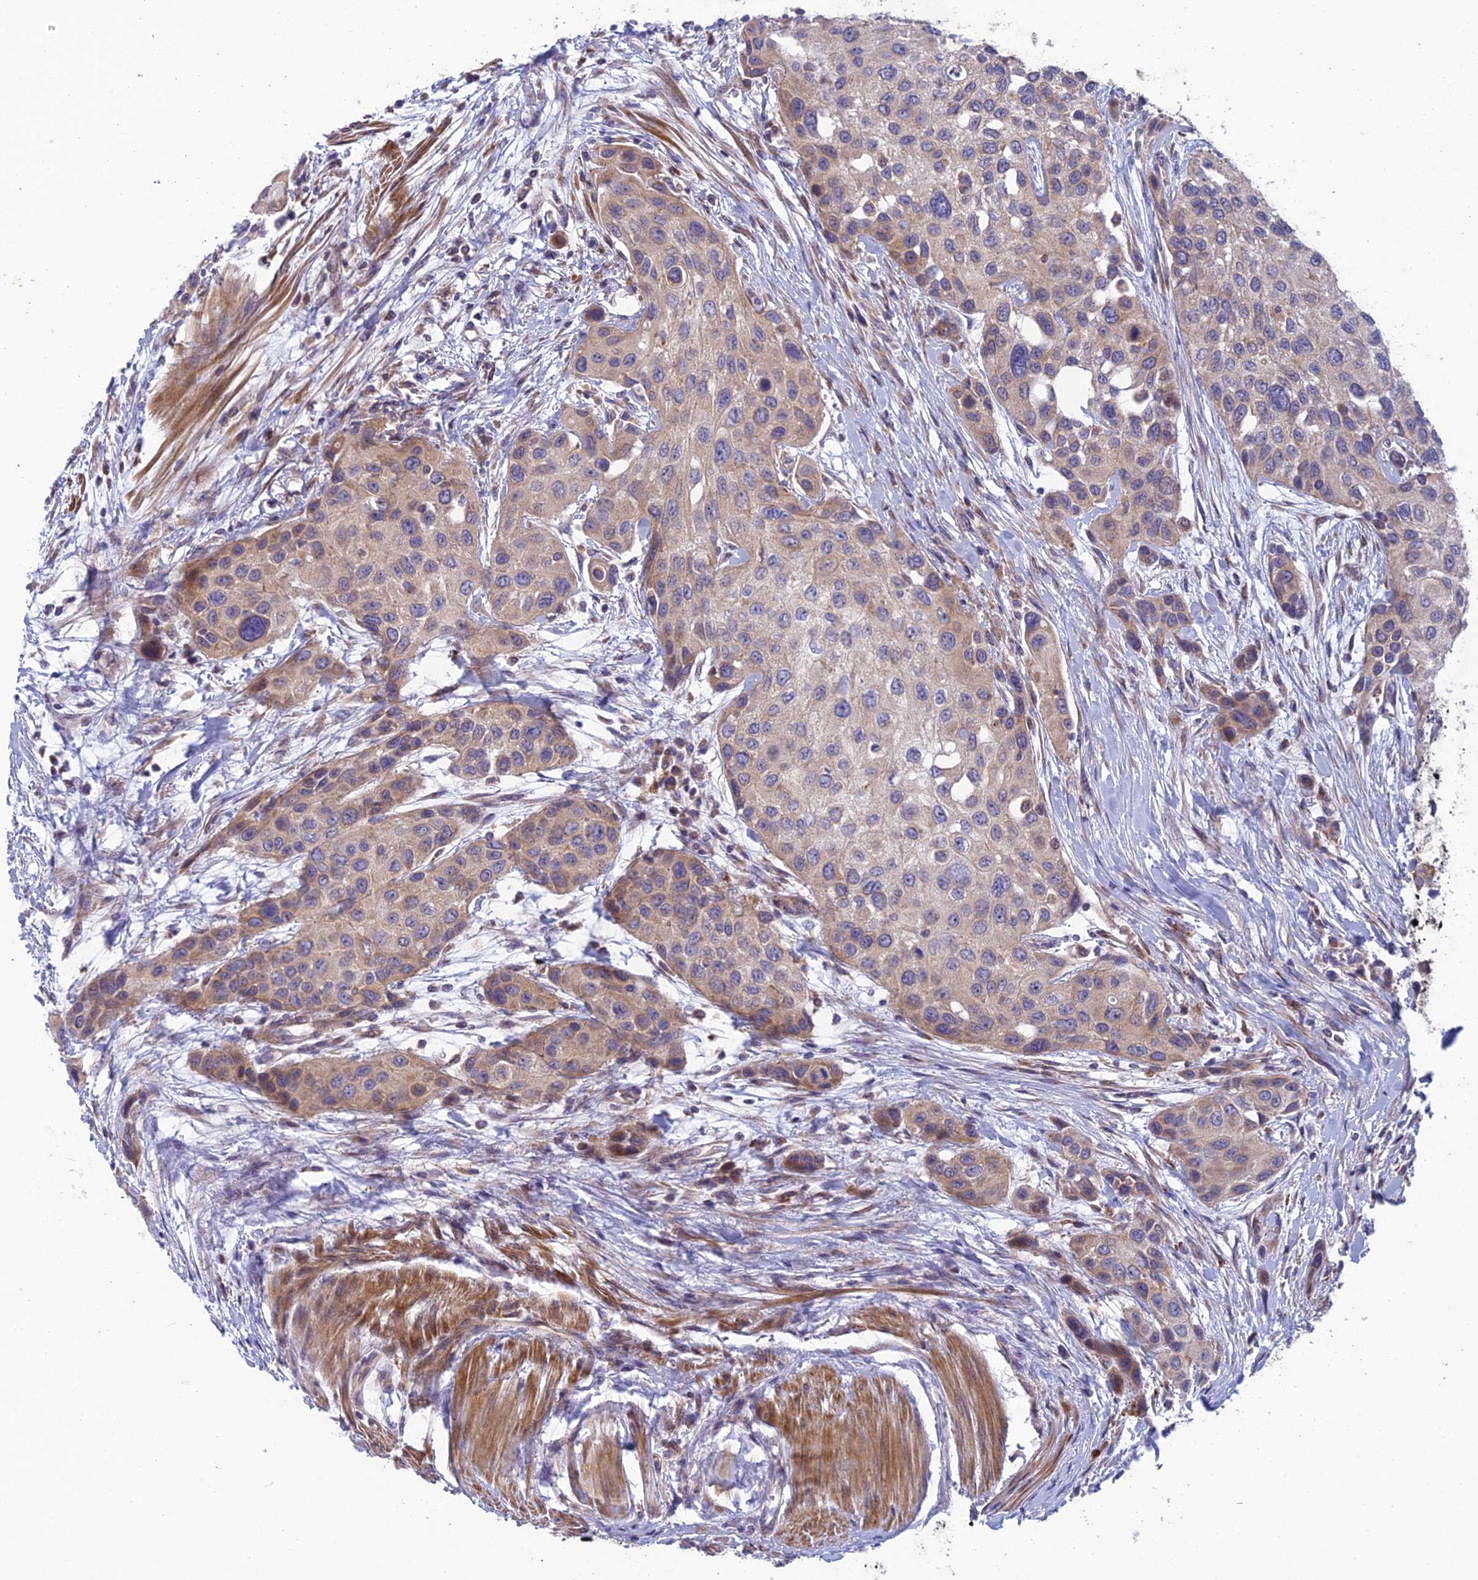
{"staining": {"intensity": "weak", "quantity": "<25%", "location": "cytoplasmic/membranous"}, "tissue": "urothelial cancer", "cell_type": "Tumor cells", "image_type": "cancer", "snomed": [{"axis": "morphology", "description": "Normal tissue, NOS"}, {"axis": "morphology", "description": "Urothelial carcinoma, High grade"}, {"axis": "topography", "description": "Vascular tissue"}, {"axis": "topography", "description": "Urinary bladder"}], "caption": "An IHC photomicrograph of urothelial carcinoma (high-grade) is shown. There is no staining in tumor cells of urothelial carcinoma (high-grade).", "gene": "BLTP2", "patient": {"sex": "female", "age": 56}}